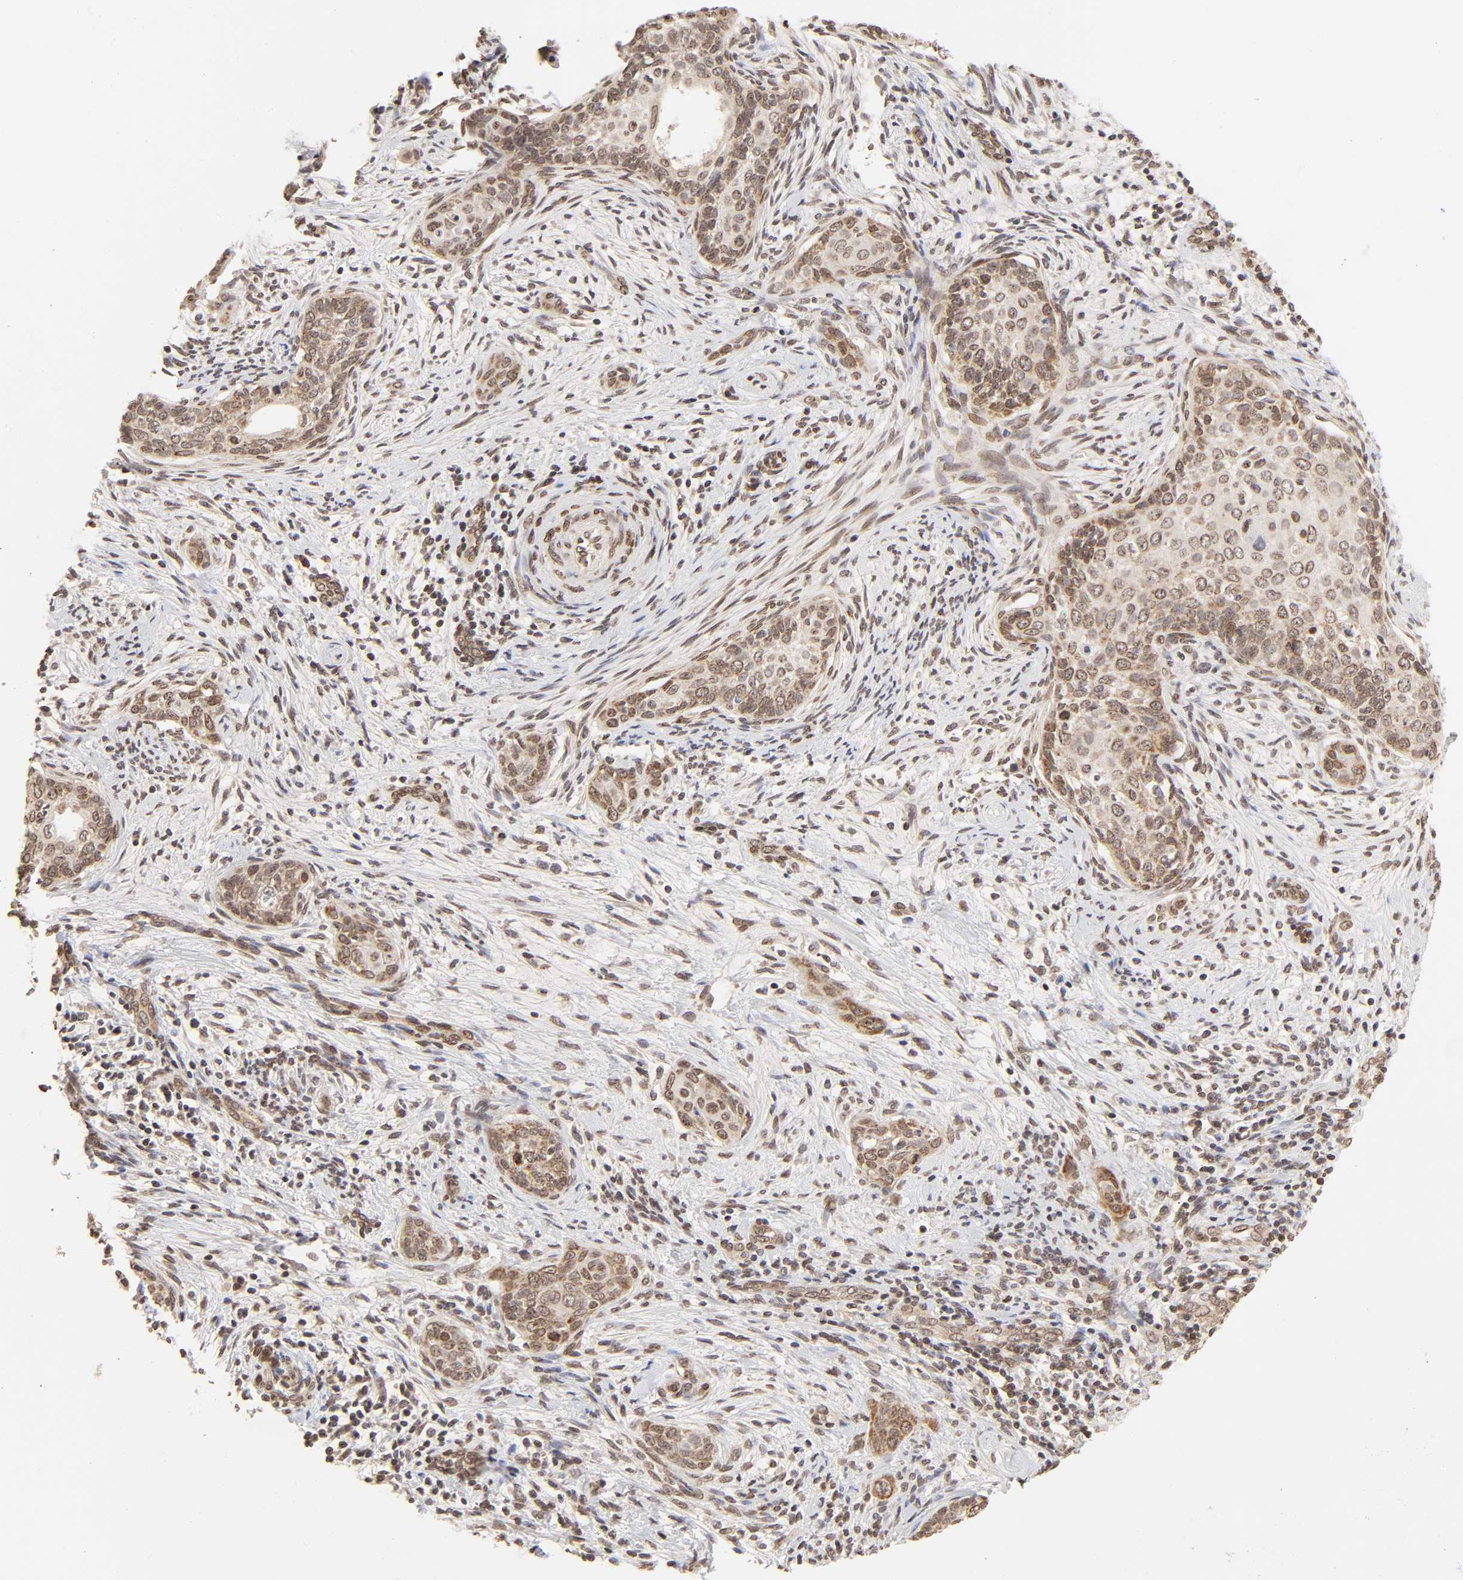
{"staining": {"intensity": "moderate", "quantity": ">75%", "location": "cytoplasmic/membranous,nuclear"}, "tissue": "cervical cancer", "cell_type": "Tumor cells", "image_type": "cancer", "snomed": [{"axis": "morphology", "description": "Squamous cell carcinoma, NOS"}, {"axis": "topography", "description": "Cervix"}], "caption": "IHC histopathology image of cervical cancer stained for a protein (brown), which displays medium levels of moderate cytoplasmic/membranous and nuclear expression in approximately >75% of tumor cells.", "gene": "MLLT6", "patient": {"sex": "female", "age": 33}}